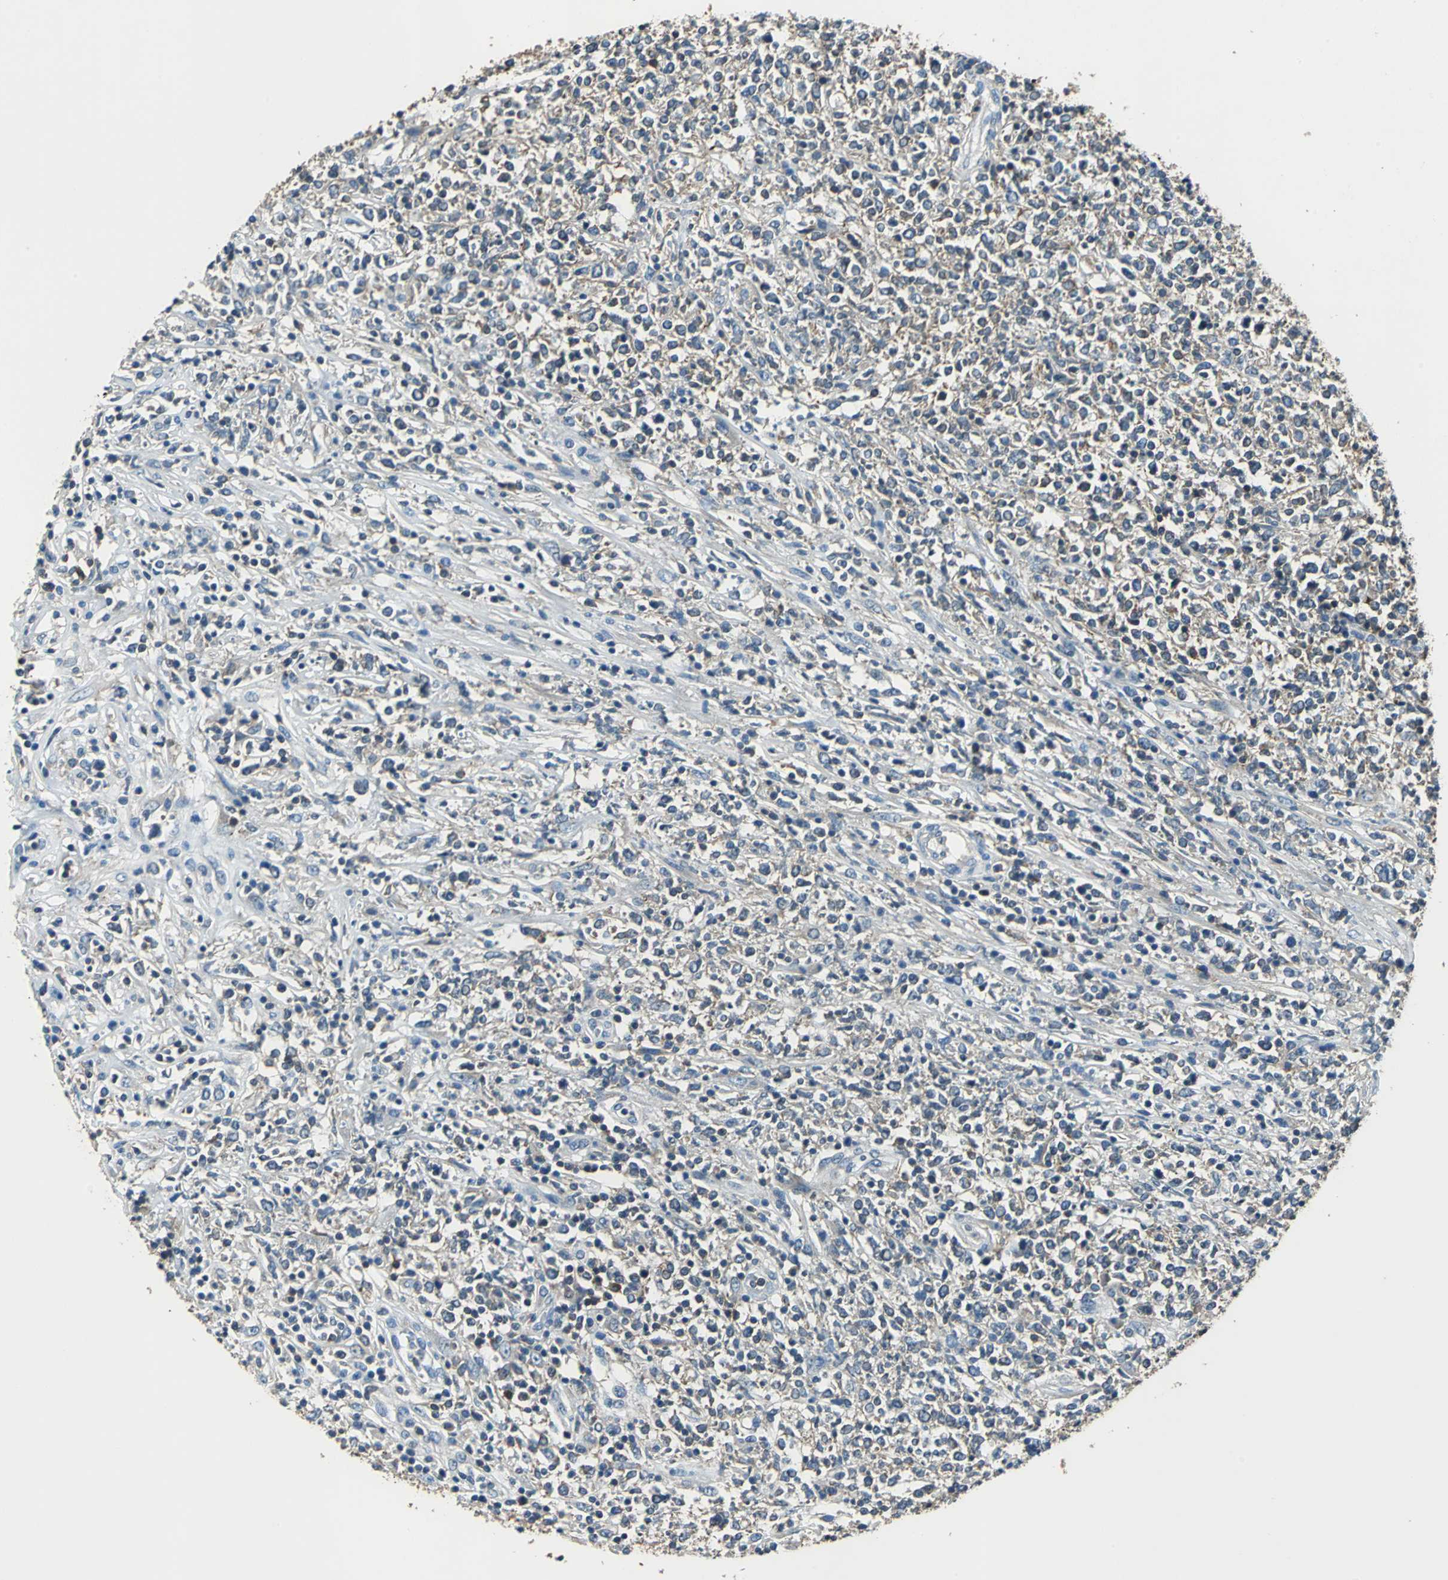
{"staining": {"intensity": "weak", "quantity": "<25%", "location": "cytoplasmic/membranous"}, "tissue": "lymphoma", "cell_type": "Tumor cells", "image_type": "cancer", "snomed": [{"axis": "morphology", "description": "Malignant lymphoma, non-Hodgkin's type, High grade"}, {"axis": "topography", "description": "Lymph node"}], "caption": "A photomicrograph of high-grade malignant lymphoma, non-Hodgkin's type stained for a protein demonstrates no brown staining in tumor cells.", "gene": "PRKCA", "patient": {"sex": "female", "age": 84}}